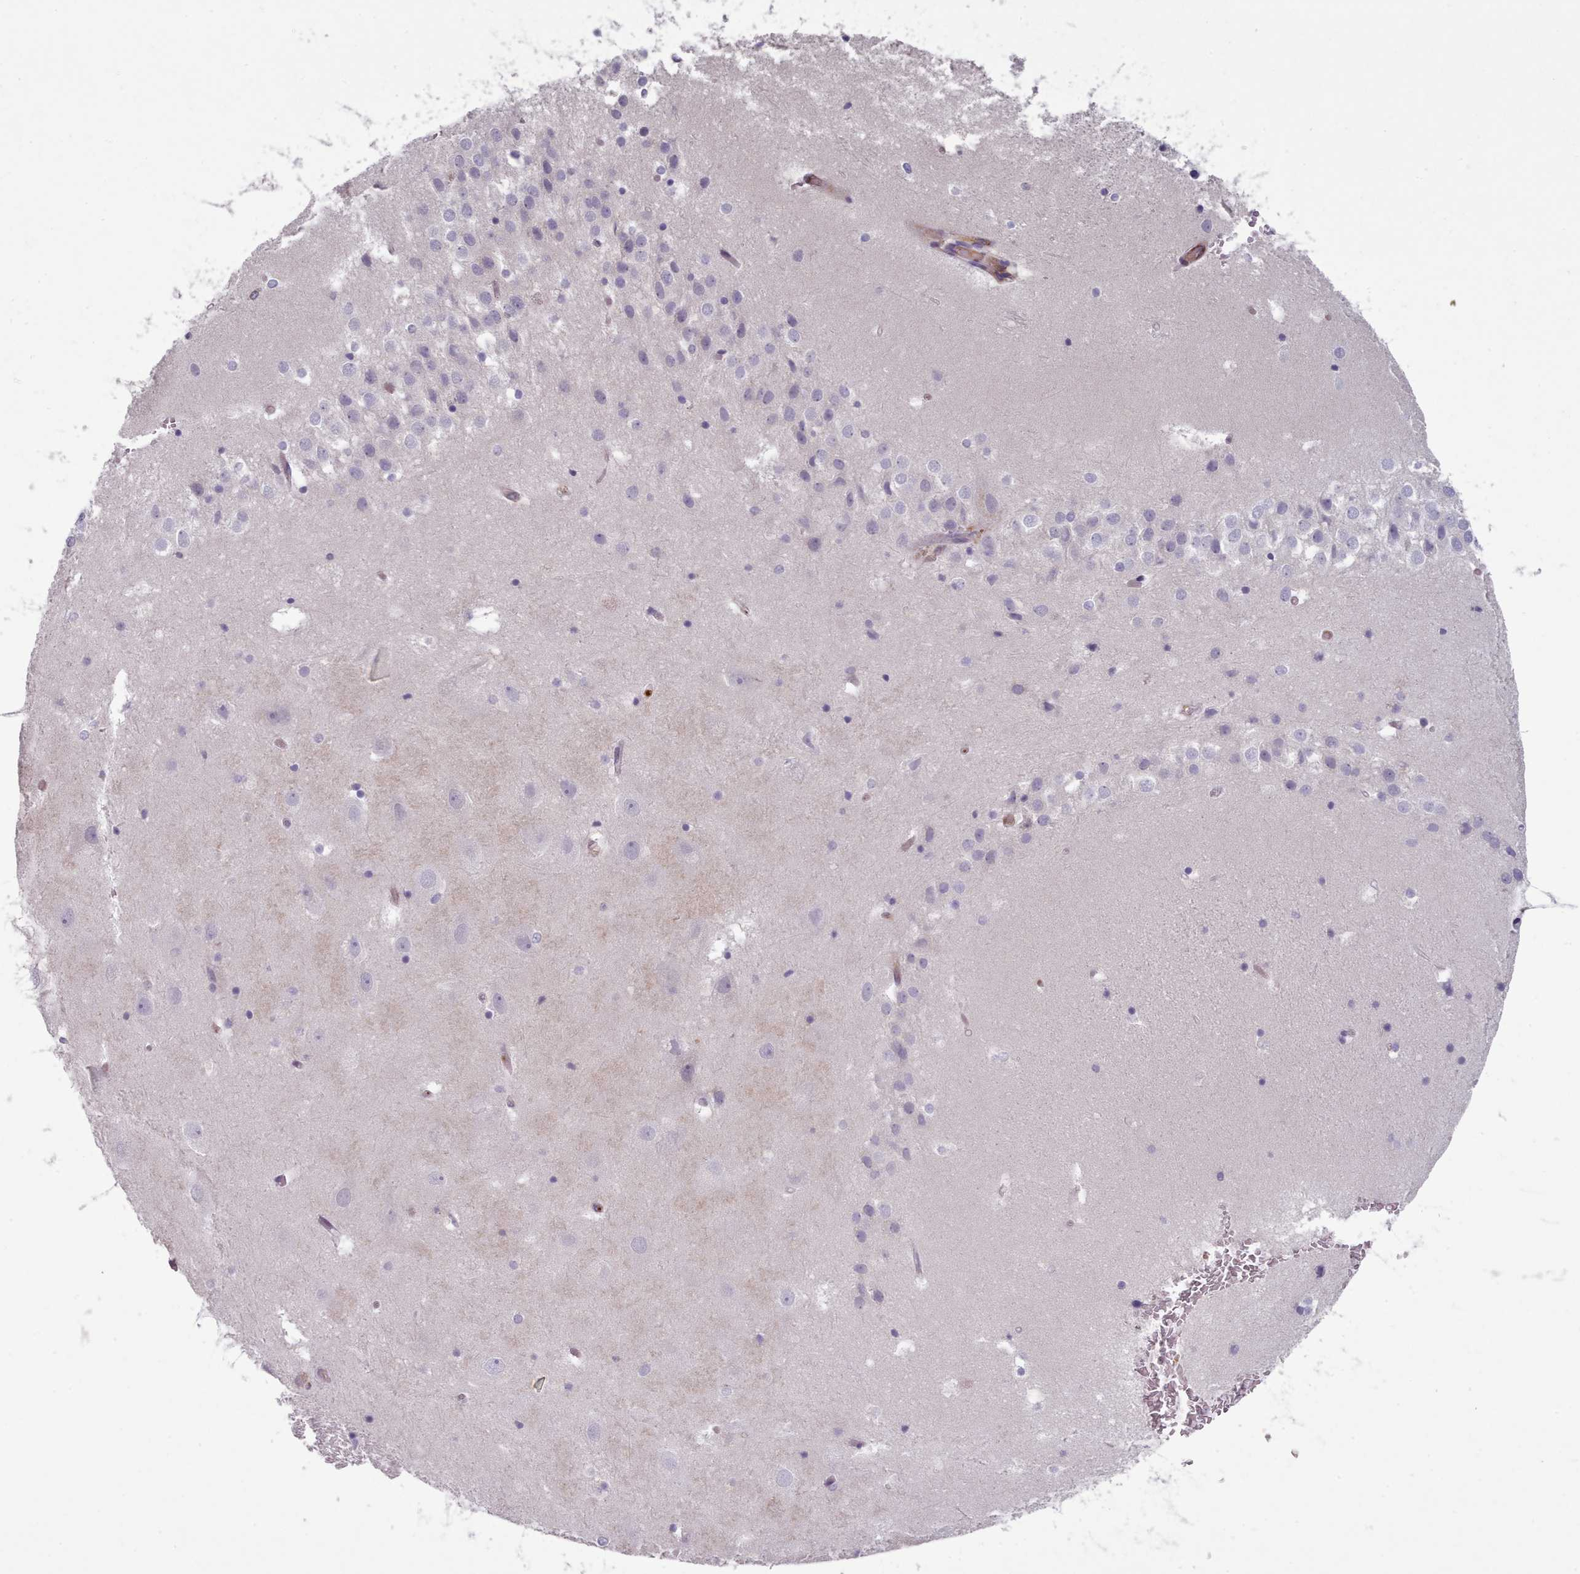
{"staining": {"intensity": "negative", "quantity": "none", "location": "none"}, "tissue": "hippocampus", "cell_type": "Glial cells", "image_type": "normal", "snomed": [{"axis": "morphology", "description": "Normal tissue, NOS"}, {"axis": "topography", "description": "Hippocampus"}], "caption": "Immunohistochemical staining of benign human hippocampus demonstrates no significant positivity in glial cells.", "gene": "CD300LF", "patient": {"sex": "female", "age": 52}}